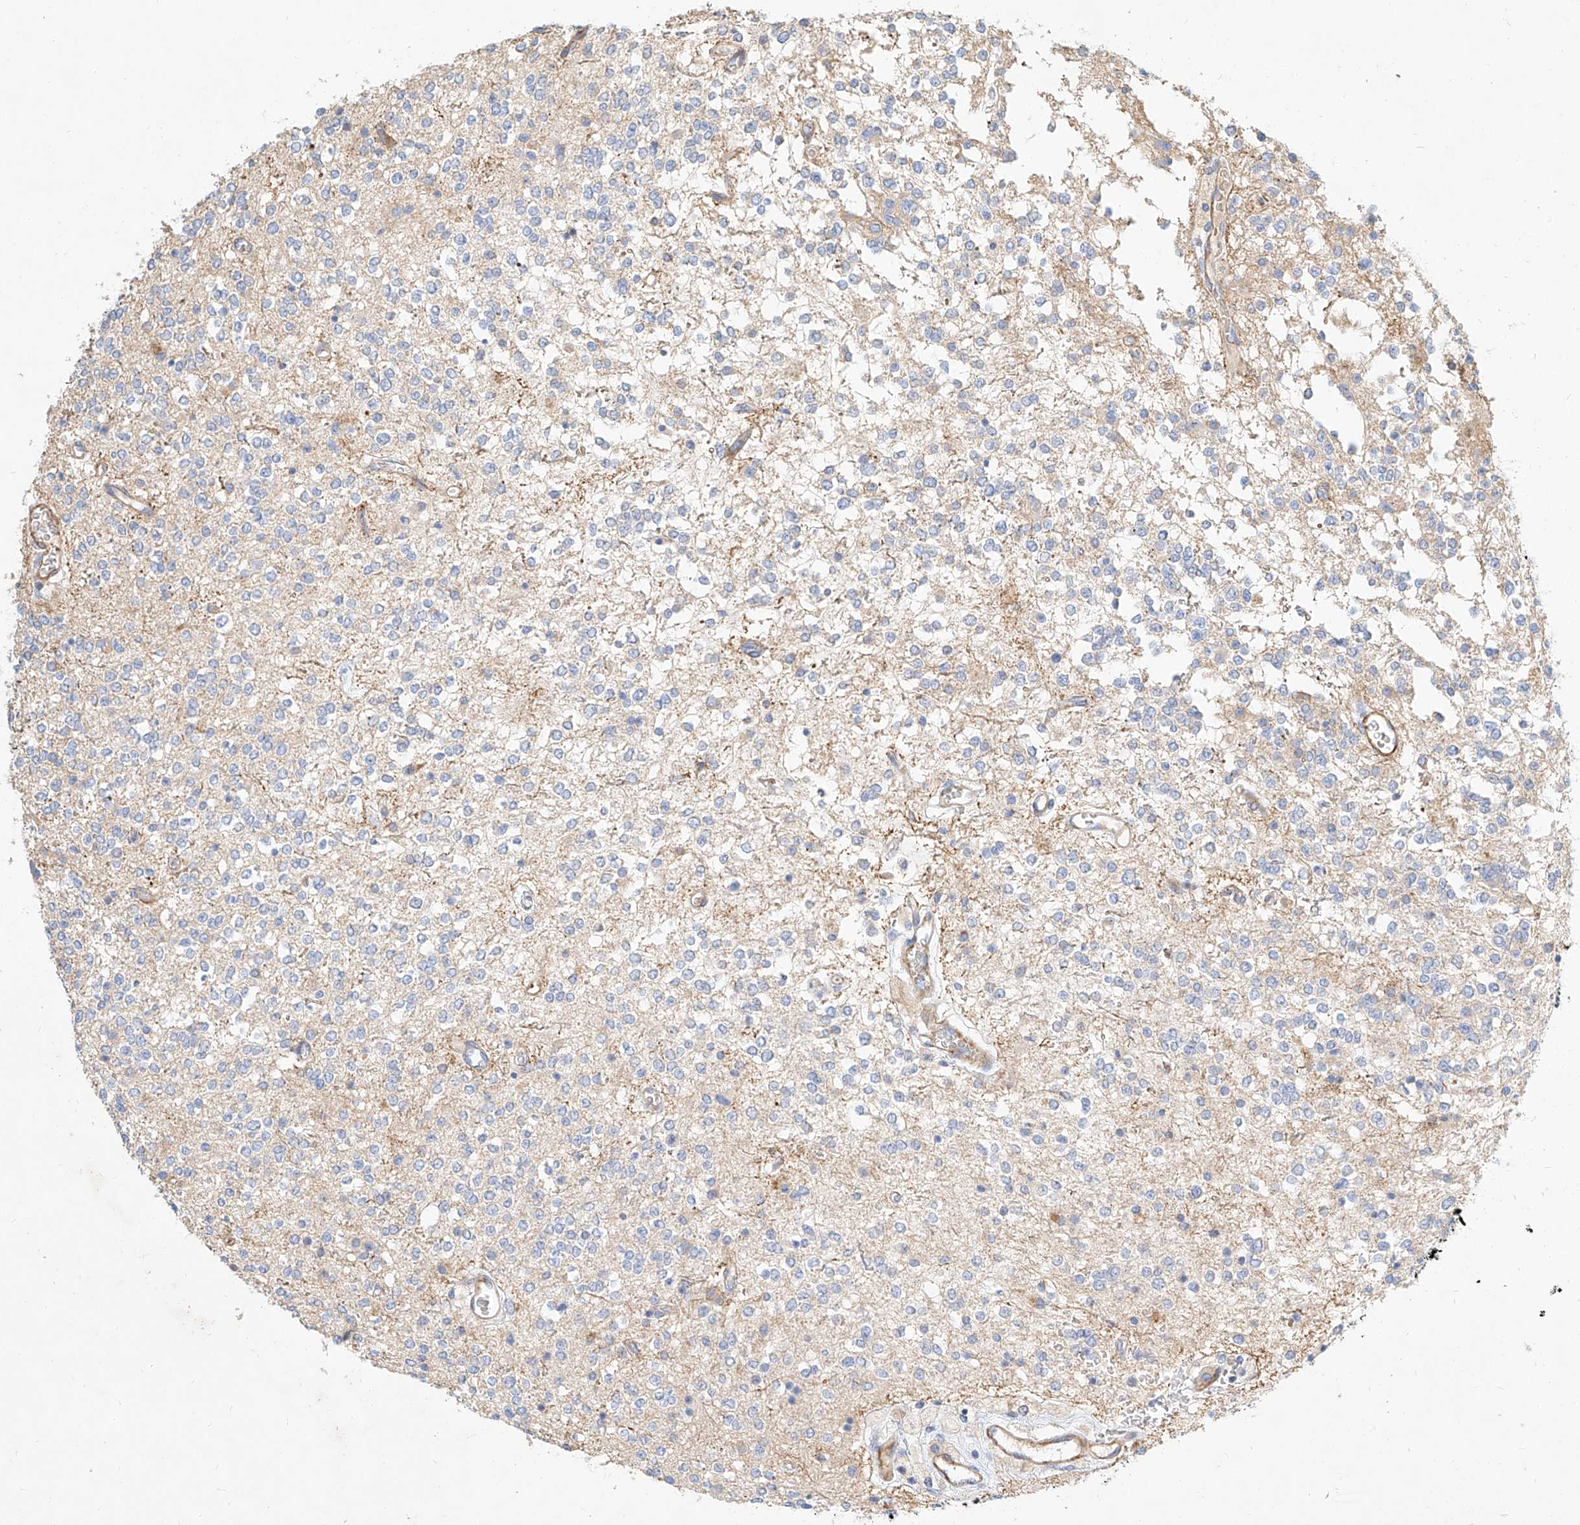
{"staining": {"intensity": "negative", "quantity": "none", "location": "none"}, "tissue": "glioma", "cell_type": "Tumor cells", "image_type": "cancer", "snomed": [{"axis": "morphology", "description": "Glioma, malignant, High grade"}, {"axis": "topography", "description": "Brain"}], "caption": "This photomicrograph is of glioma stained with immunohistochemistry to label a protein in brown with the nuclei are counter-stained blue. There is no staining in tumor cells.", "gene": "KCNH5", "patient": {"sex": "male", "age": 34}}